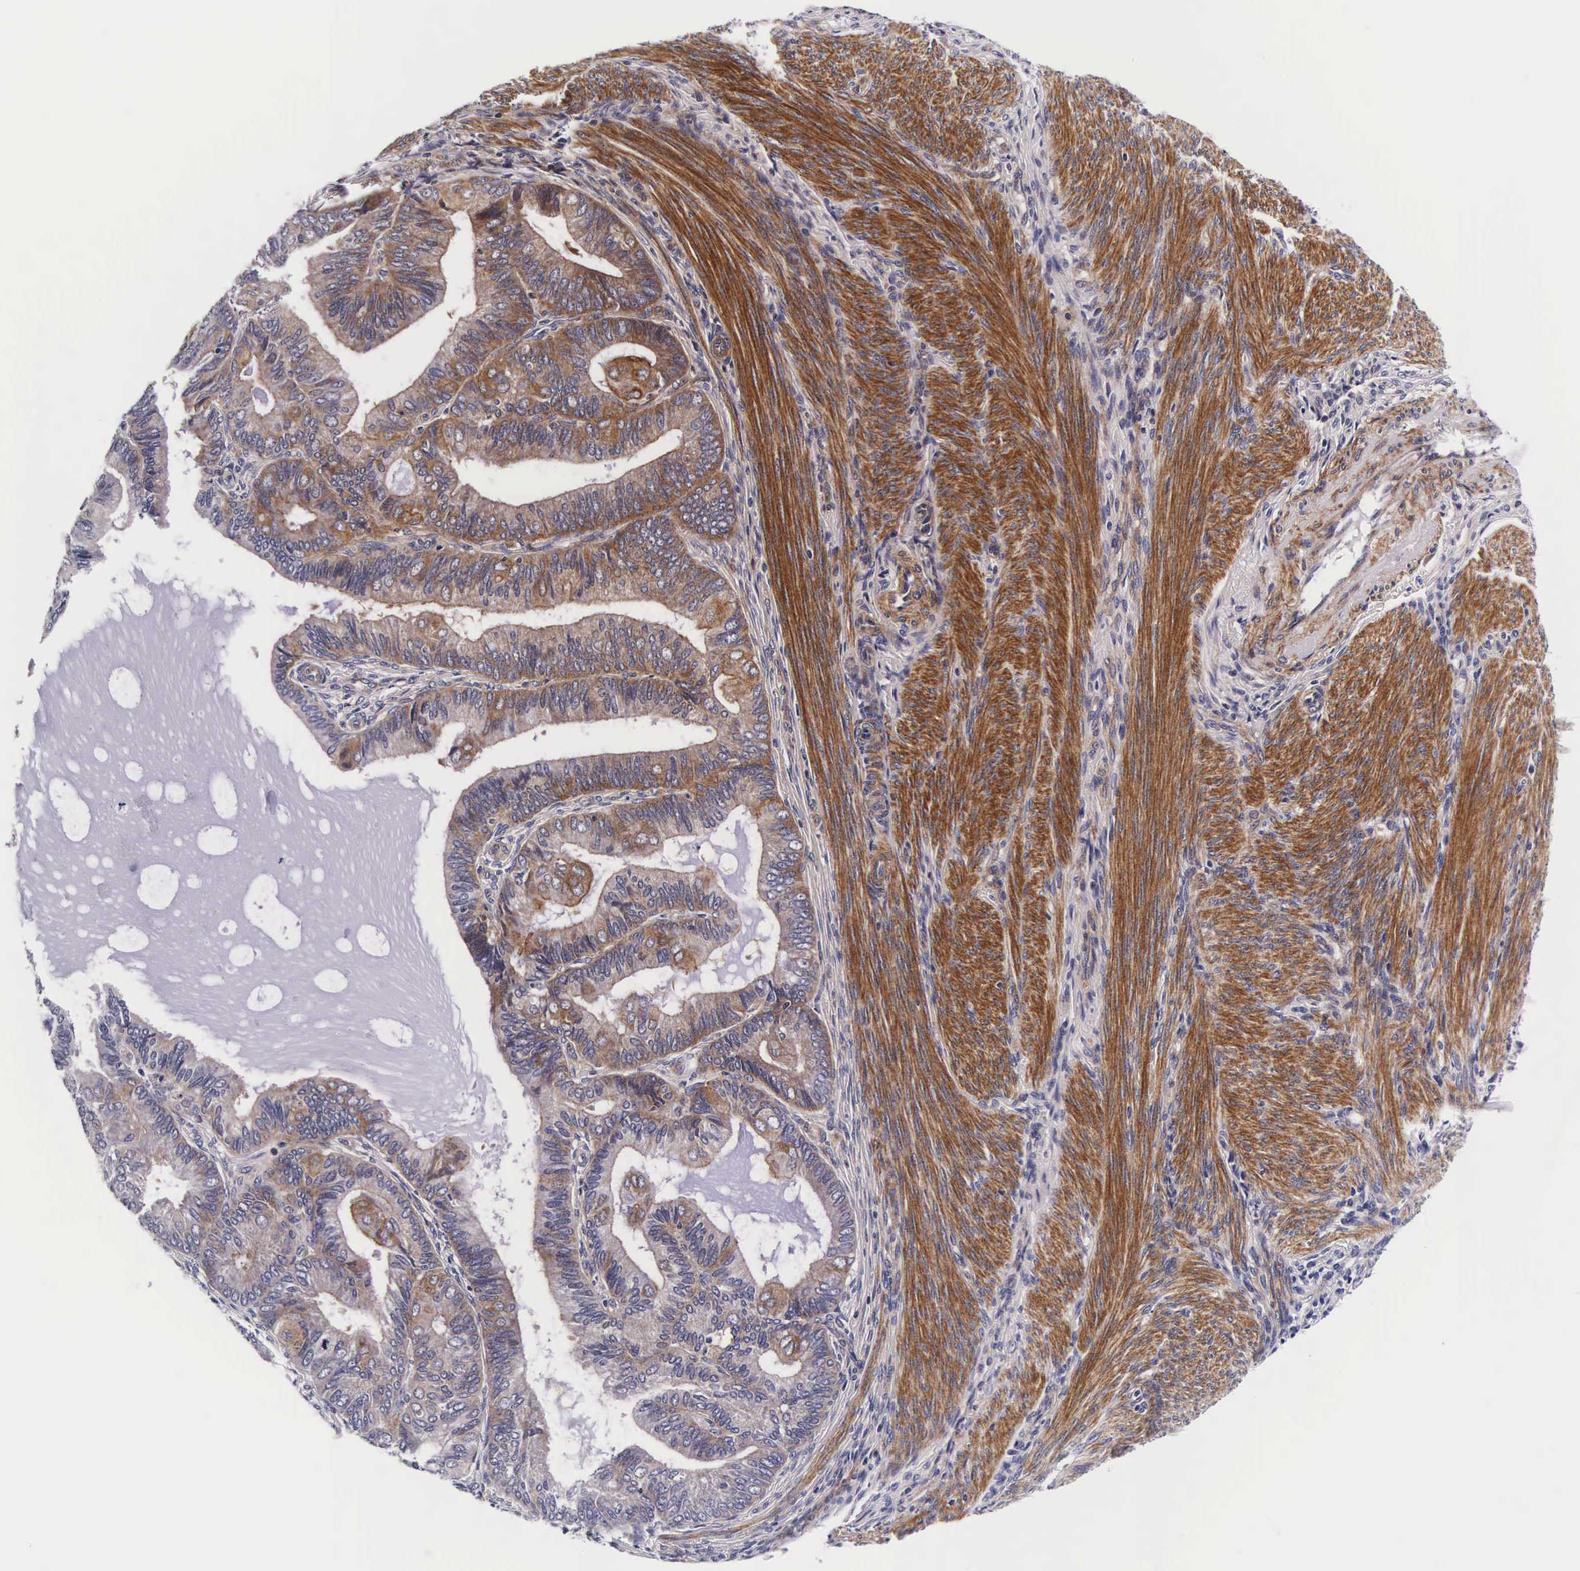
{"staining": {"intensity": "moderate", "quantity": ">75%", "location": "cytoplasmic/membranous"}, "tissue": "endometrial cancer", "cell_type": "Tumor cells", "image_type": "cancer", "snomed": [{"axis": "morphology", "description": "Adenocarcinoma, NOS"}, {"axis": "topography", "description": "Endometrium"}], "caption": "Moderate cytoplasmic/membranous positivity is appreciated in approximately >75% of tumor cells in adenocarcinoma (endometrial). (DAB = brown stain, brightfield microscopy at high magnification).", "gene": "UPRT", "patient": {"sex": "female", "age": 63}}